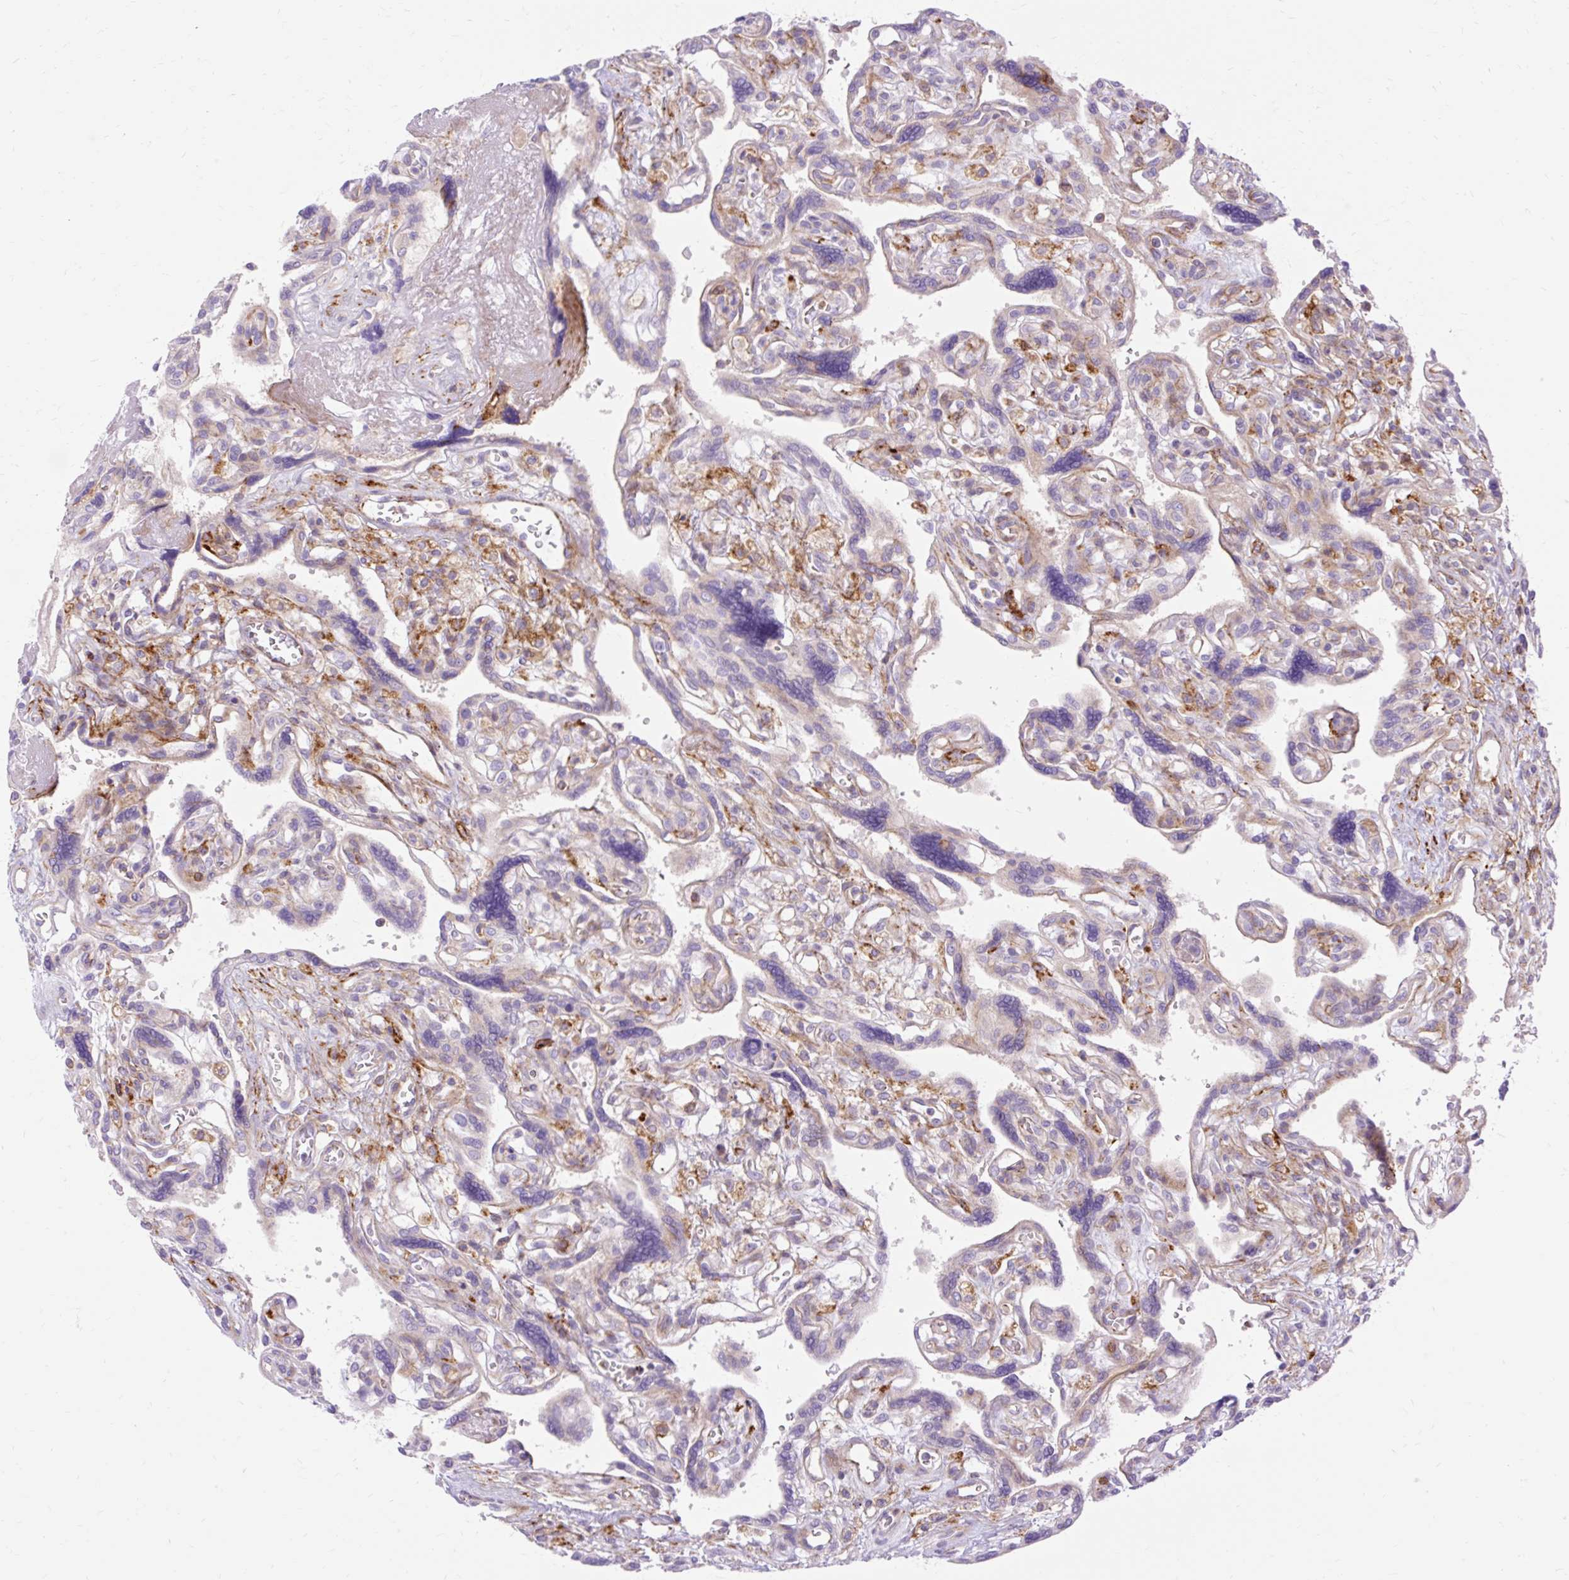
{"staining": {"intensity": "negative", "quantity": "none", "location": "none"}, "tissue": "placenta", "cell_type": "Trophoblastic cells", "image_type": "normal", "snomed": [{"axis": "morphology", "description": "Normal tissue, NOS"}, {"axis": "topography", "description": "Placenta"}], "caption": "This micrograph is of normal placenta stained with IHC to label a protein in brown with the nuclei are counter-stained blue. There is no staining in trophoblastic cells. The staining was performed using DAB (3,3'-diaminobenzidine) to visualize the protein expression in brown, while the nuclei were stained in blue with hematoxylin (Magnification: 20x).", "gene": "CORO7", "patient": {"sex": "female", "age": 39}}